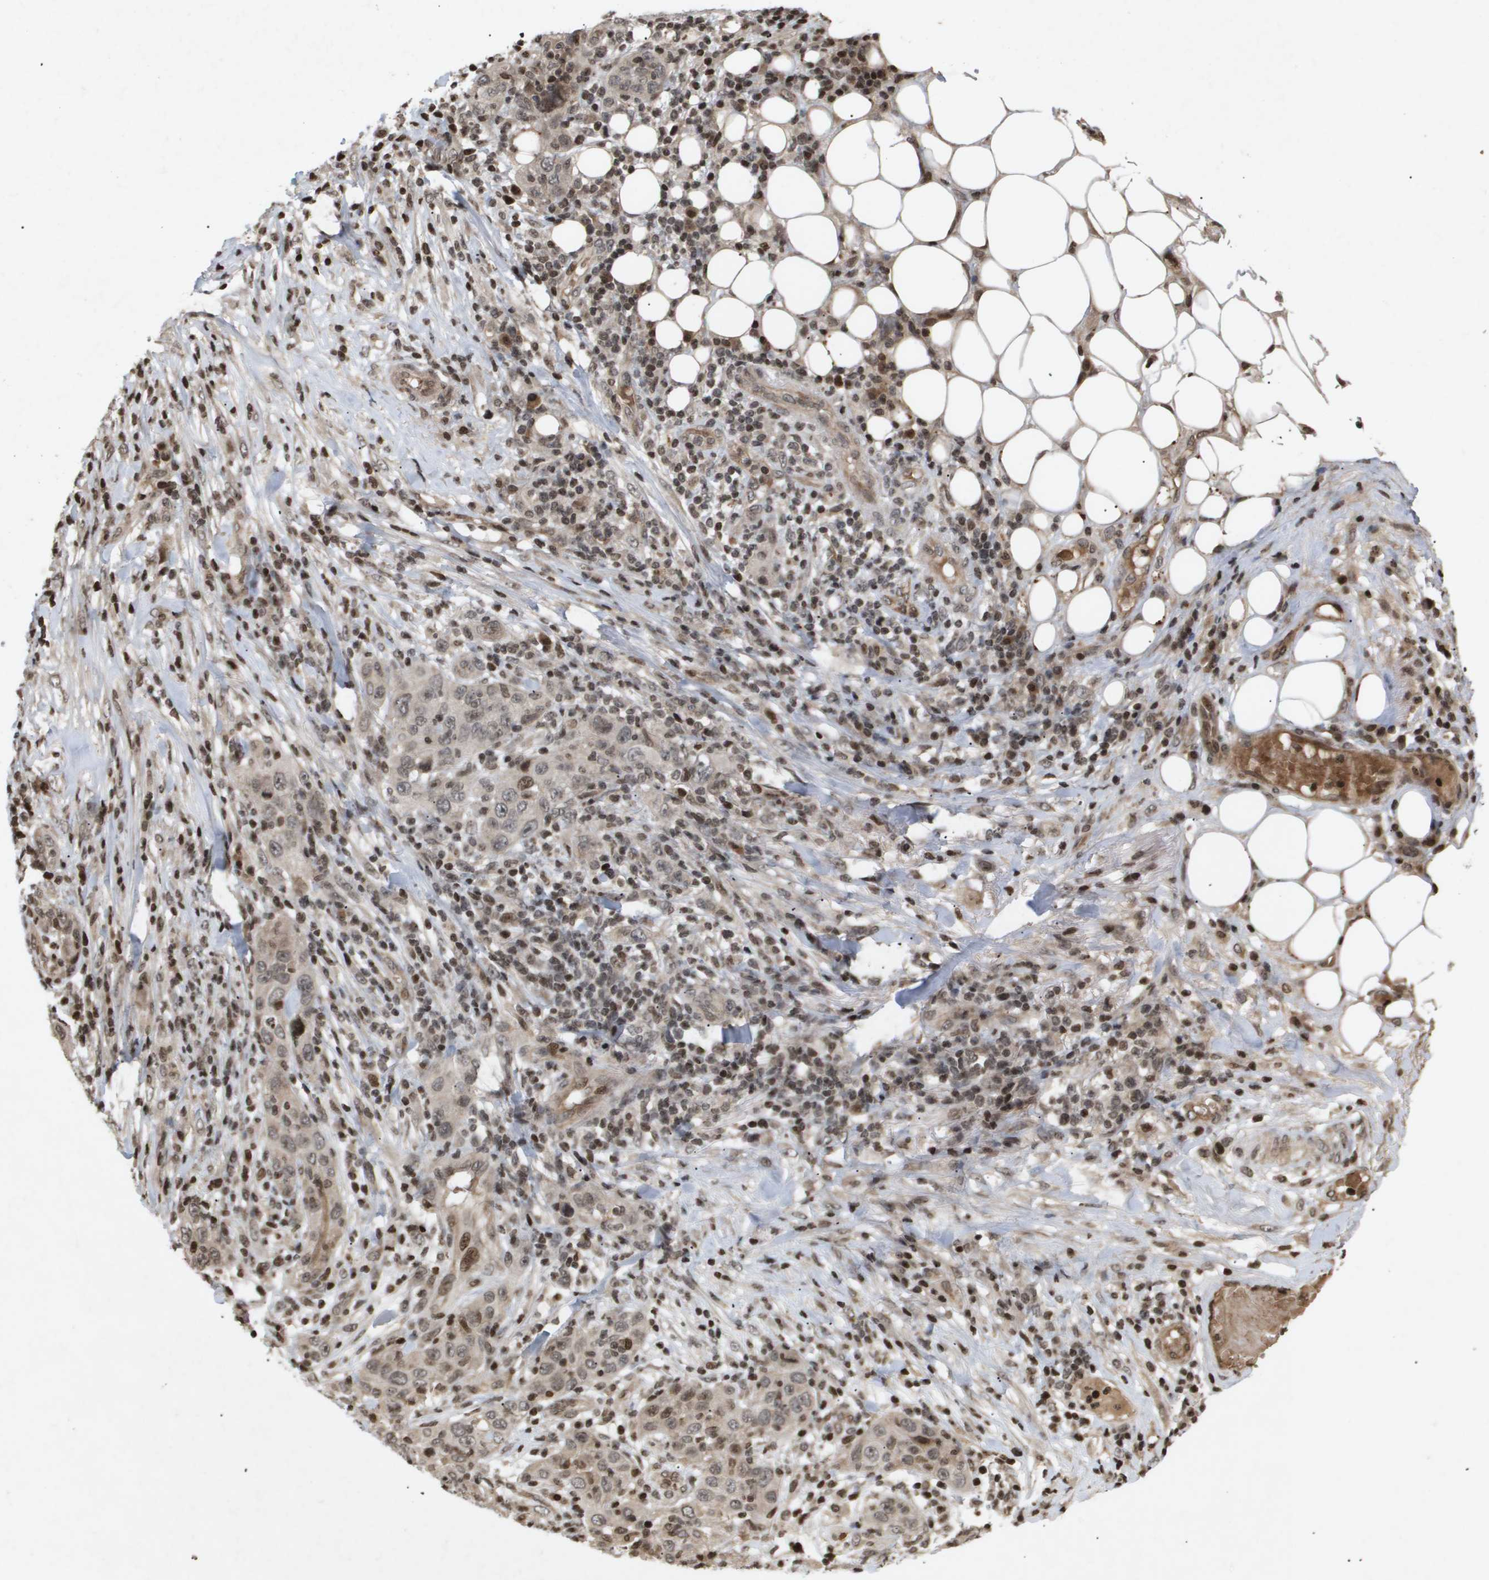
{"staining": {"intensity": "weak", "quantity": ">75%", "location": "cytoplasmic/membranous"}, "tissue": "skin cancer", "cell_type": "Tumor cells", "image_type": "cancer", "snomed": [{"axis": "morphology", "description": "Squamous cell carcinoma, NOS"}, {"axis": "topography", "description": "Skin"}], "caption": "Skin cancer tissue shows weak cytoplasmic/membranous expression in about >75% of tumor cells, visualized by immunohistochemistry.", "gene": "HSPA6", "patient": {"sex": "female", "age": 88}}